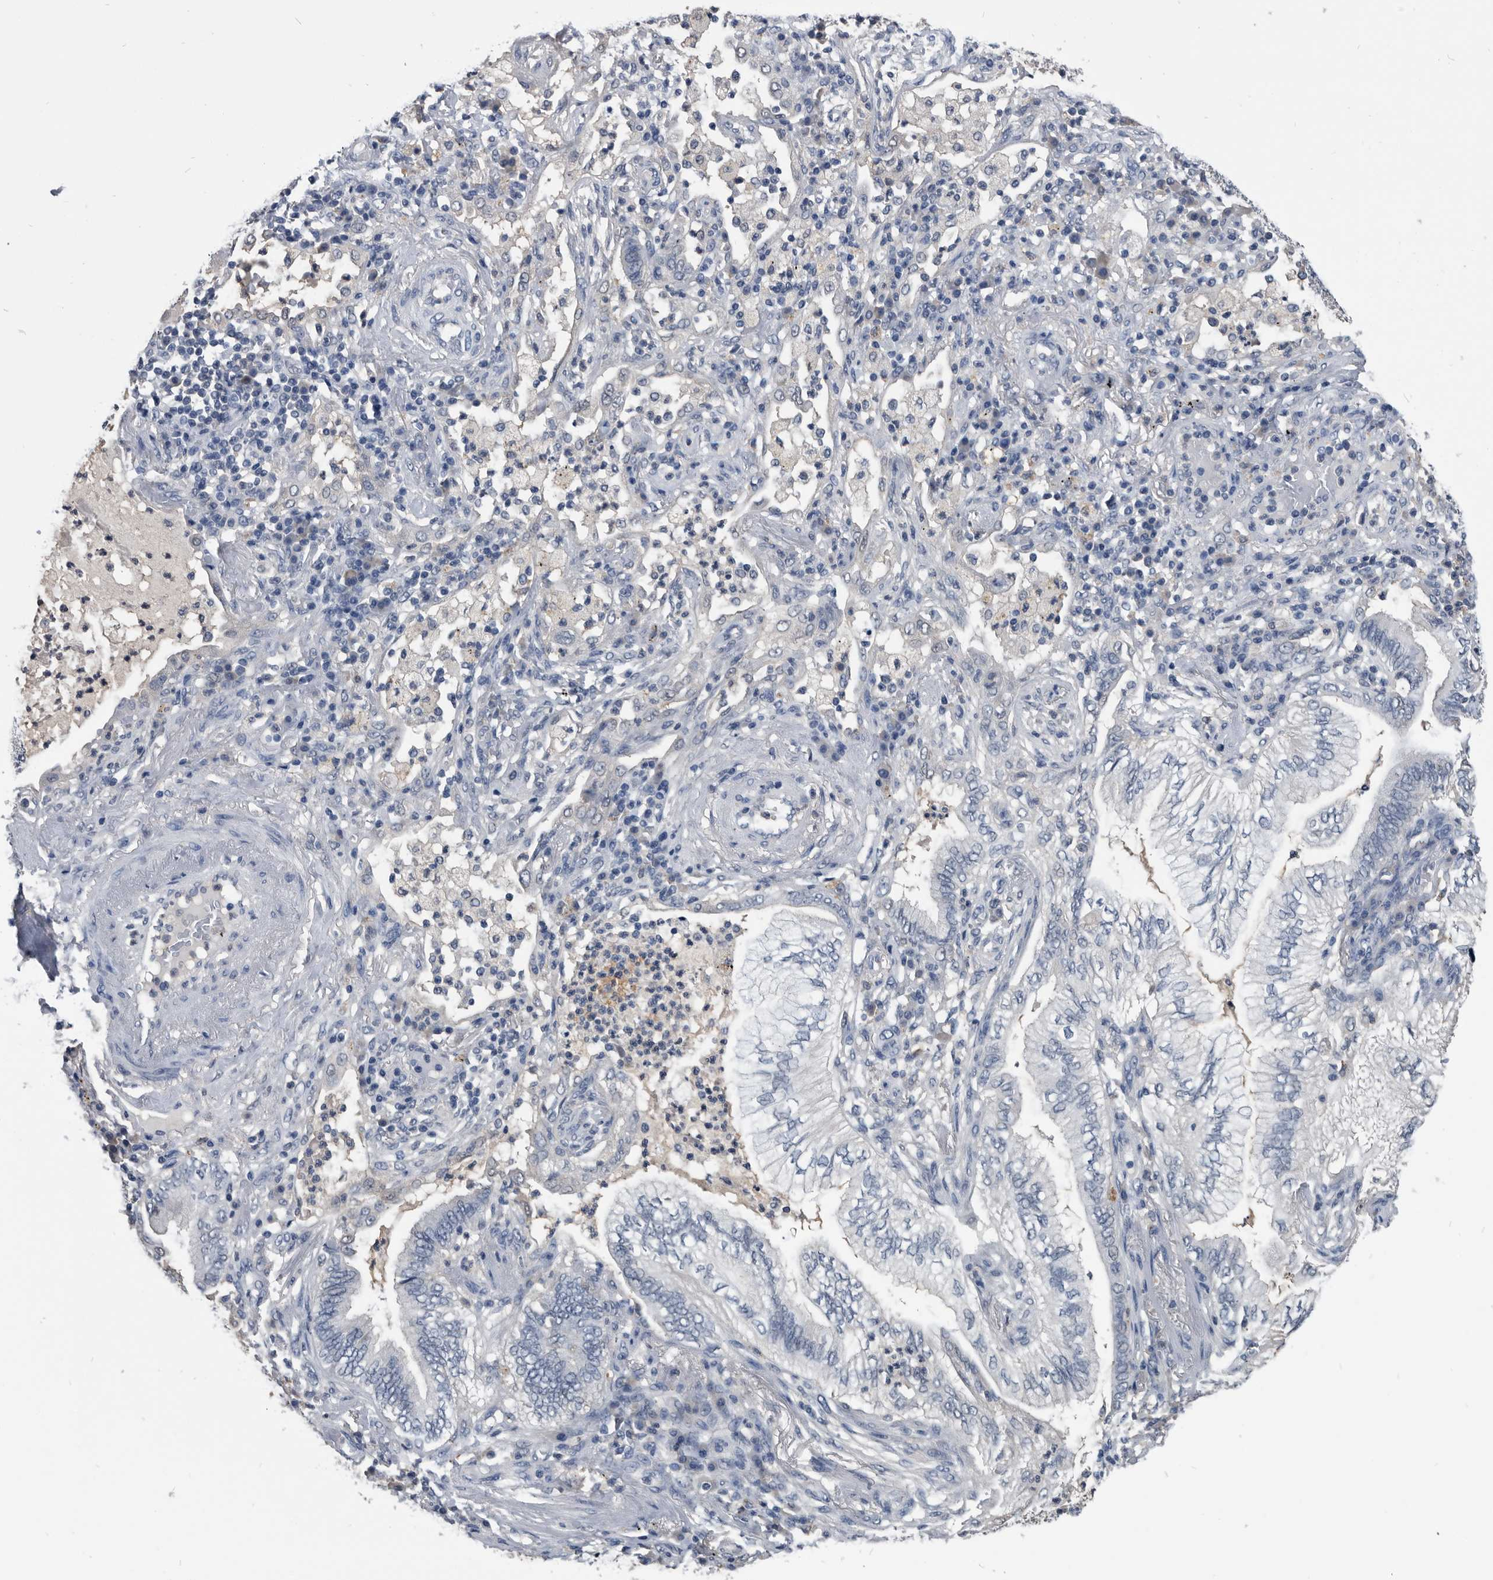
{"staining": {"intensity": "negative", "quantity": "none", "location": "none"}, "tissue": "lung cancer", "cell_type": "Tumor cells", "image_type": "cancer", "snomed": [{"axis": "morphology", "description": "Normal tissue, NOS"}, {"axis": "morphology", "description": "Adenocarcinoma, NOS"}, {"axis": "topography", "description": "Bronchus"}, {"axis": "topography", "description": "Lung"}], "caption": "Immunohistochemical staining of human lung adenocarcinoma shows no significant staining in tumor cells.", "gene": "PDXK", "patient": {"sex": "female", "age": 70}}